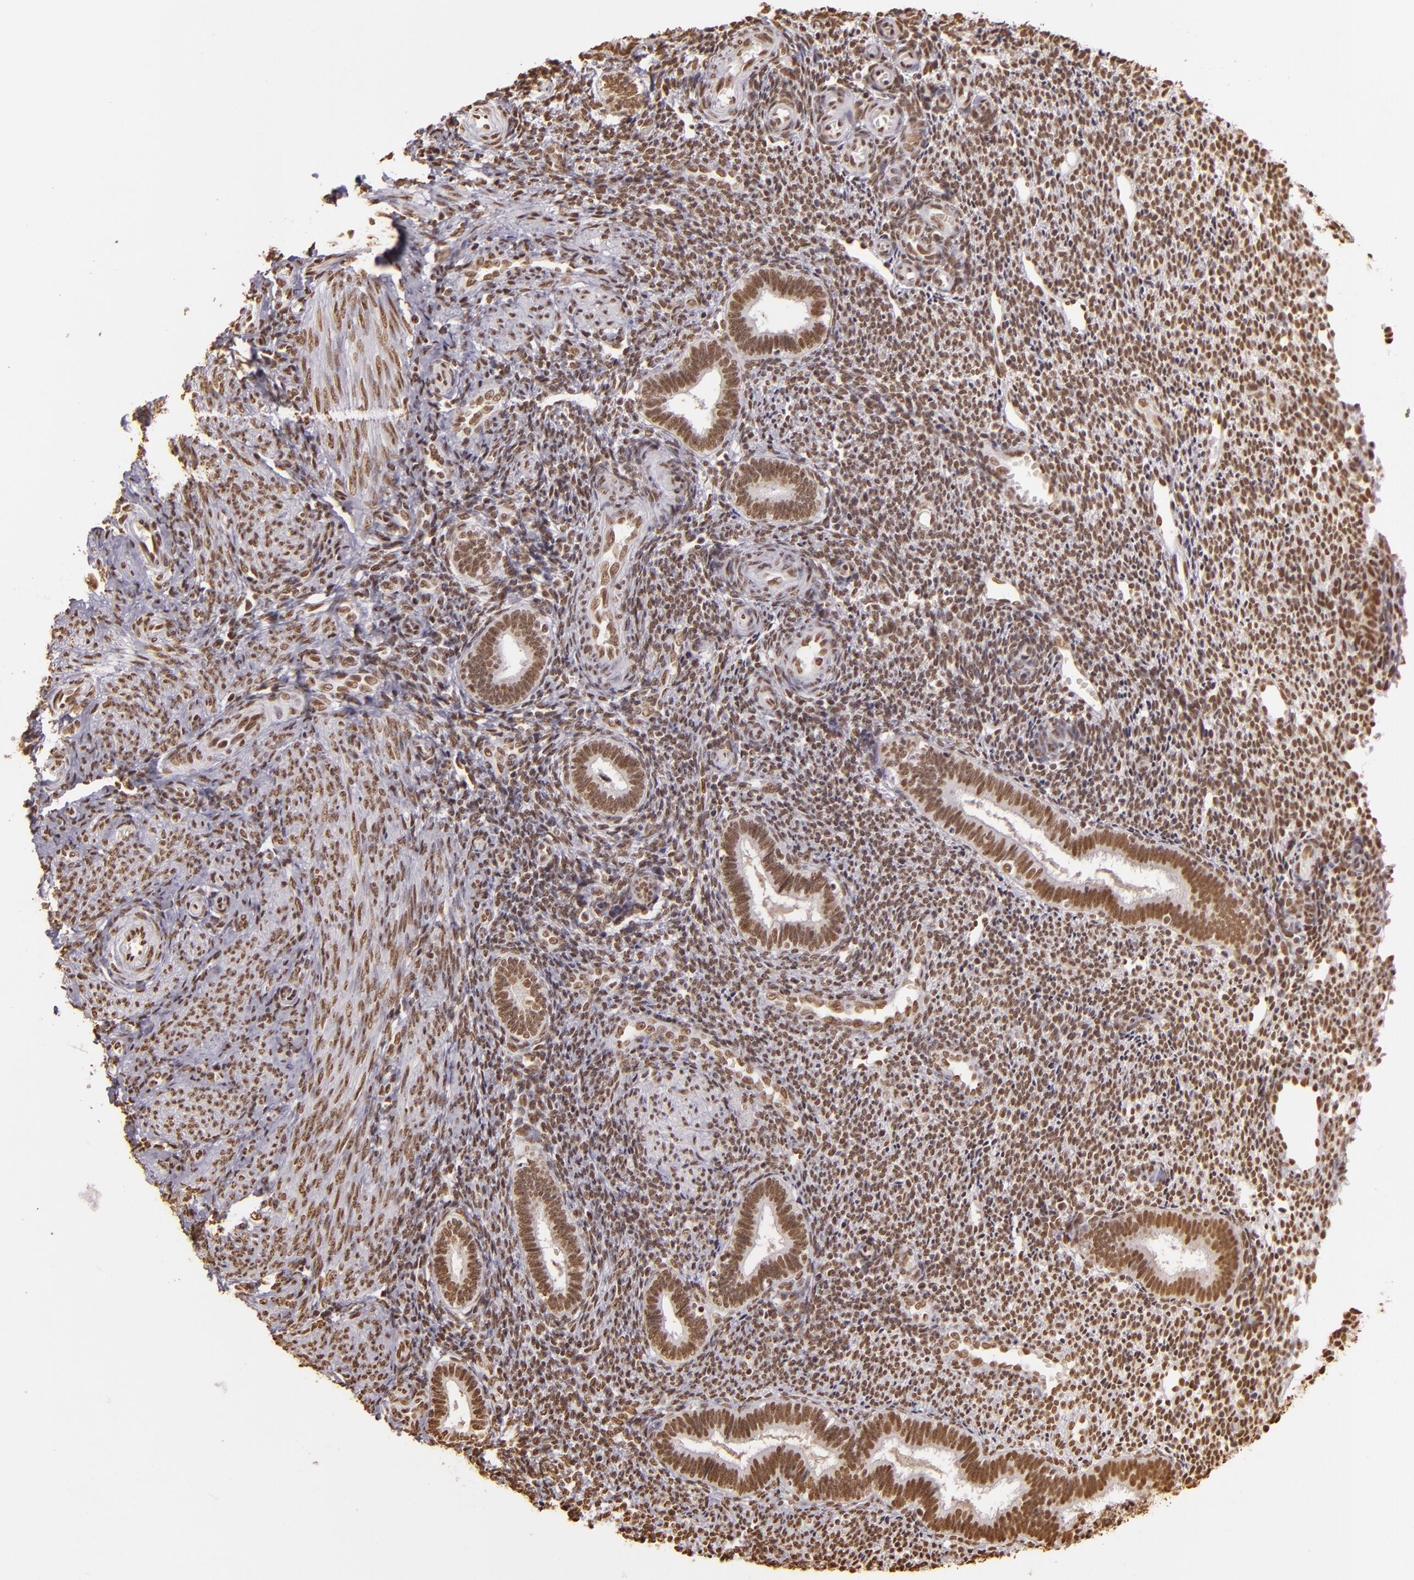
{"staining": {"intensity": "moderate", "quantity": ">75%", "location": "nuclear"}, "tissue": "endometrium", "cell_type": "Cells in endometrial stroma", "image_type": "normal", "snomed": [{"axis": "morphology", "description": "Normal tissue, NOS"}, {"axis": "topography", "description": "Endometrium"}], "caption": "Brown immunohistochemical staining in unremarkable human endometrium shows moderate nuclear expression in about >75% of cells in endometrial stroma.", "gene": "PAPOLA", "patient": {"sex": "female", "age": 27}}